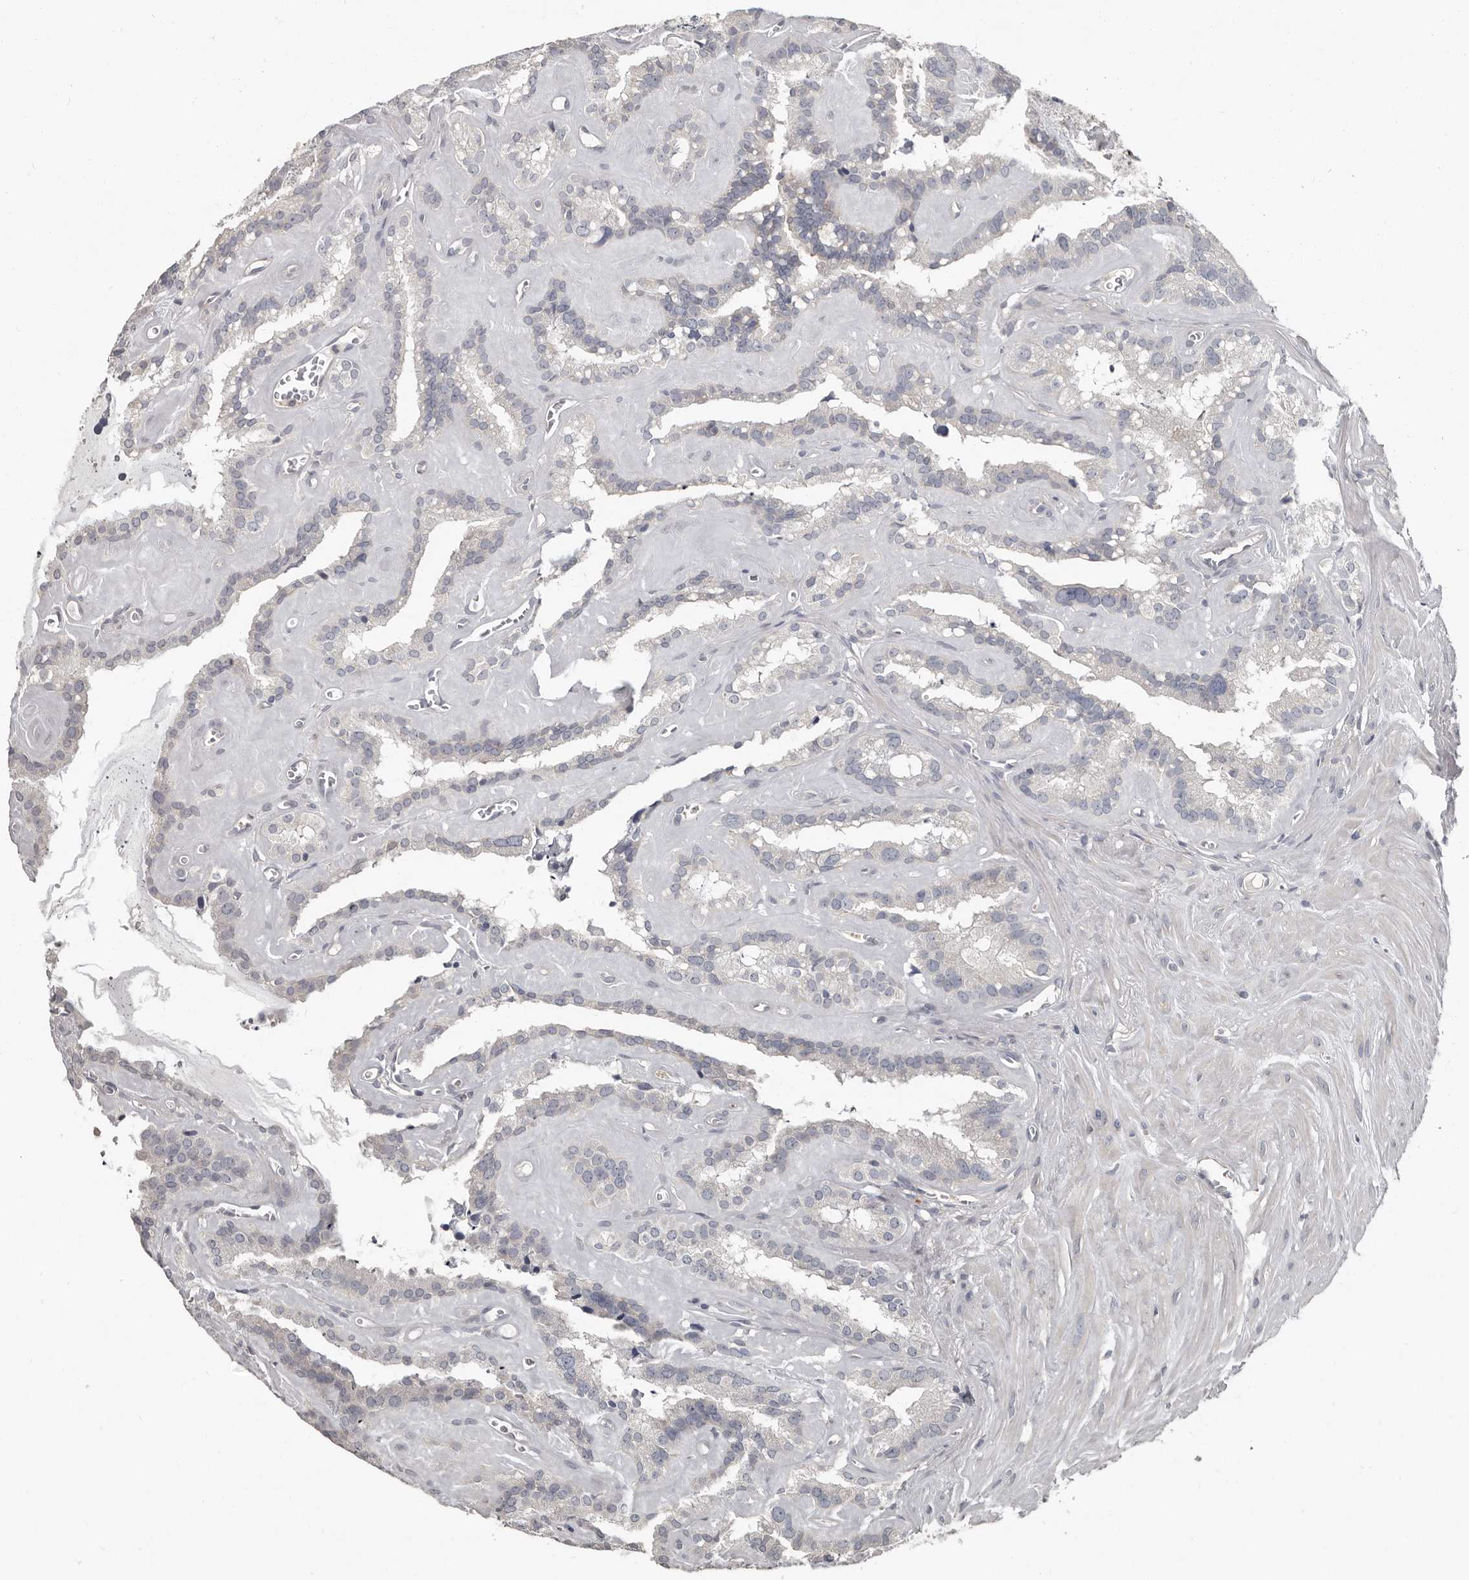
{"staining": {"intensity": "negative", "quantity": "none", "location": "none"}, "tissue": "seminal vesicle", "cell_type": "Glandular cells", "image_type": "normal", "snomed": [{"axis": "morphology", "description": "Normal tissue, NOS"}, {"axis": "topography", "description": "Prostate"}, {"axis": "topography", "description": "Seminal veicle"}], "caption": "Unremarkable seminal vesicle was stained to show a protein in brown. There is no significant expression in glandular cells. The staining was performed using DAB (3,3'-diaminobenzidine) to visualize the protein expression in brown, while the nuclei were stained in blue with hematoxylin (Magnification: 20x).", "gene": "CA6", "patient": {"sex": "male", "age": 59}}